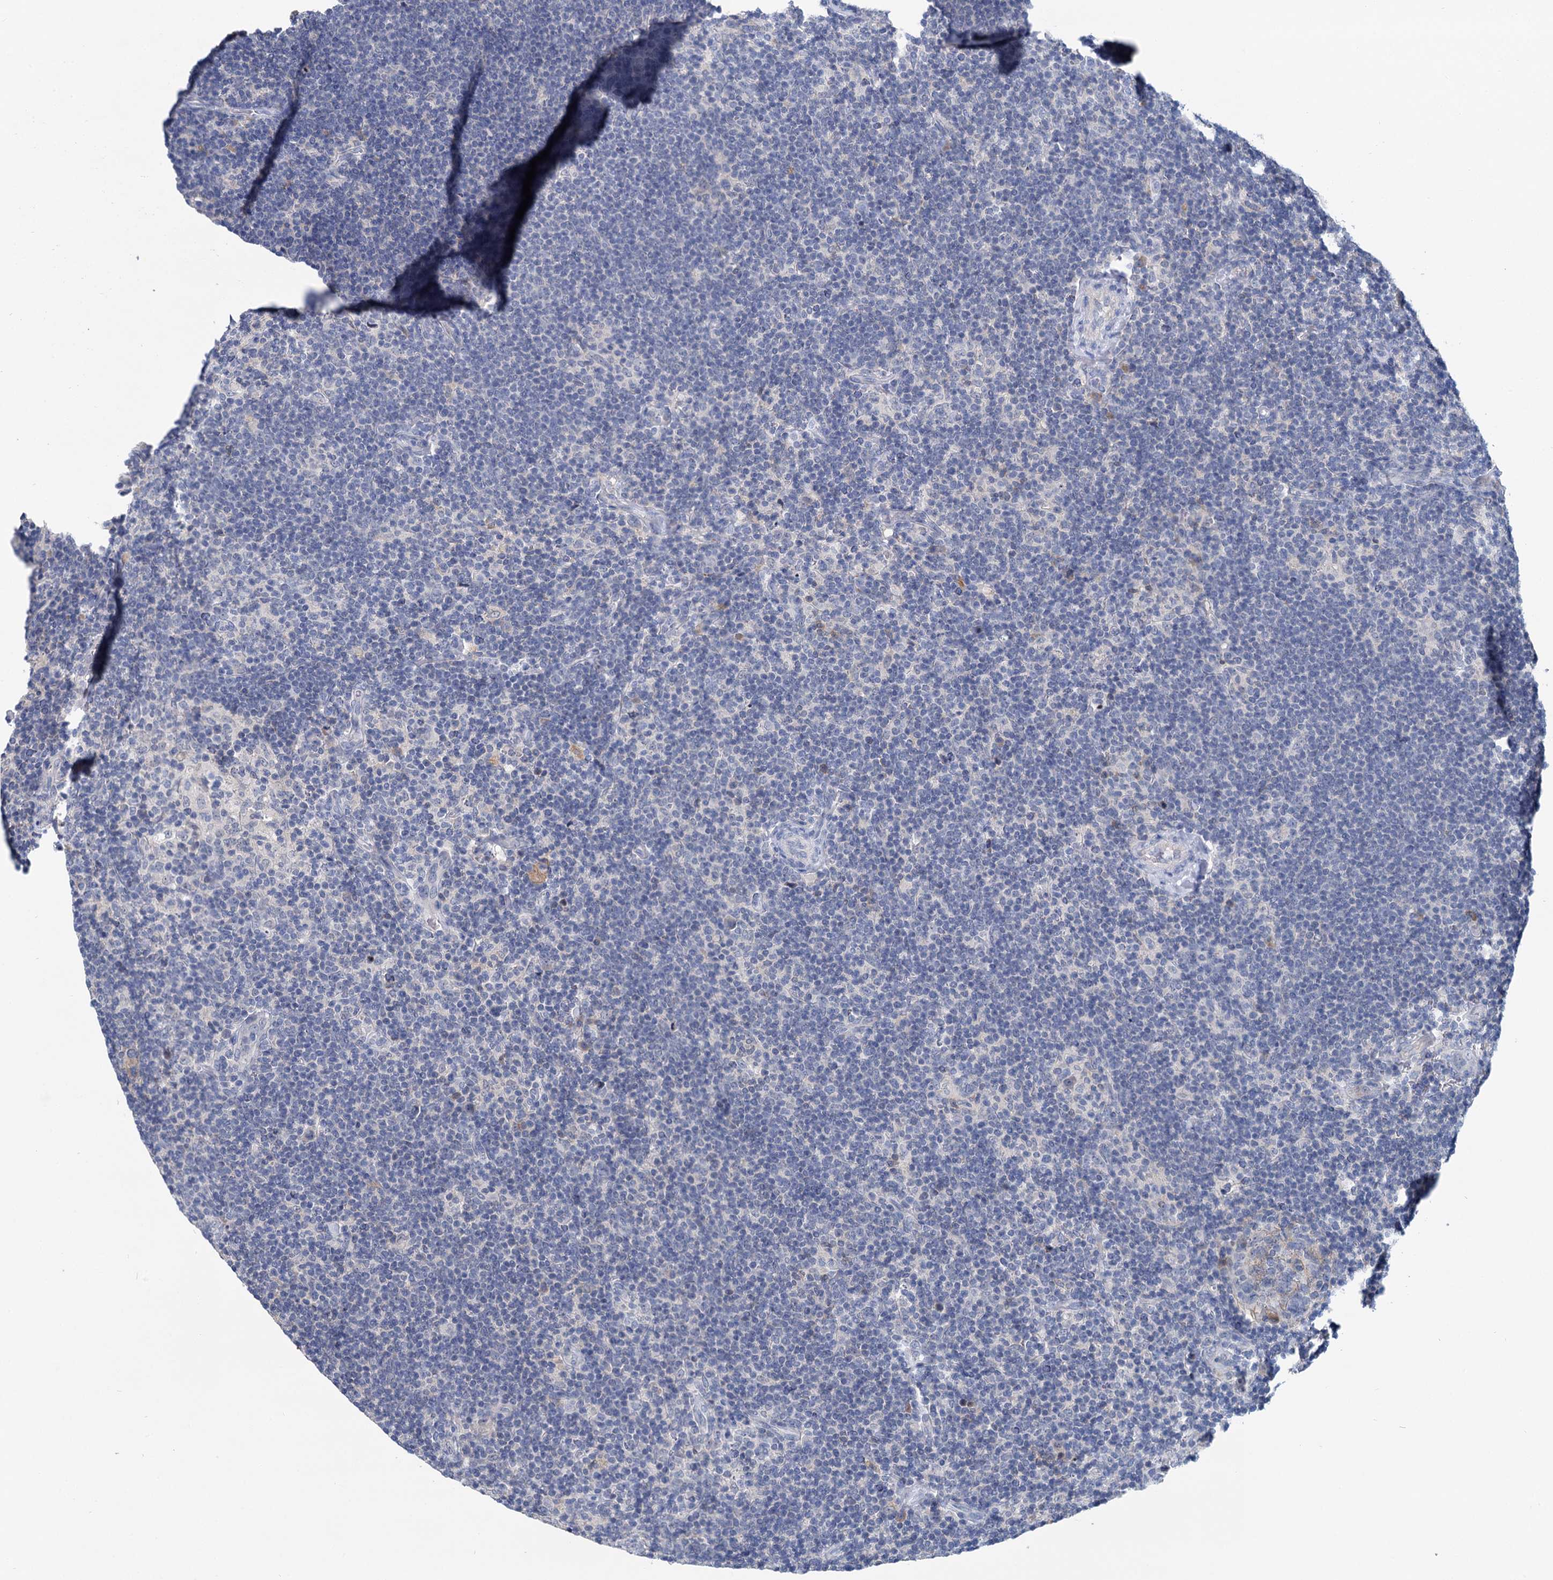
{"staining": {"intensity": "negative", "quantity": "none", "location": "none"}, "tissue": "lymphoma", "cell_type": "Tumor cells", "image_type": "cancer", "snomed": [{"axis": "morphology", "description": "Hodgkin's disease, NOS"}, {"axis": "topography", "description": "Lymph node"}], "caption": "Tumor cells show no significant protein staining in Hodgkin's disease.", "gene": "ANKRD42", "patient": {"sex": "female", "age": 57}}